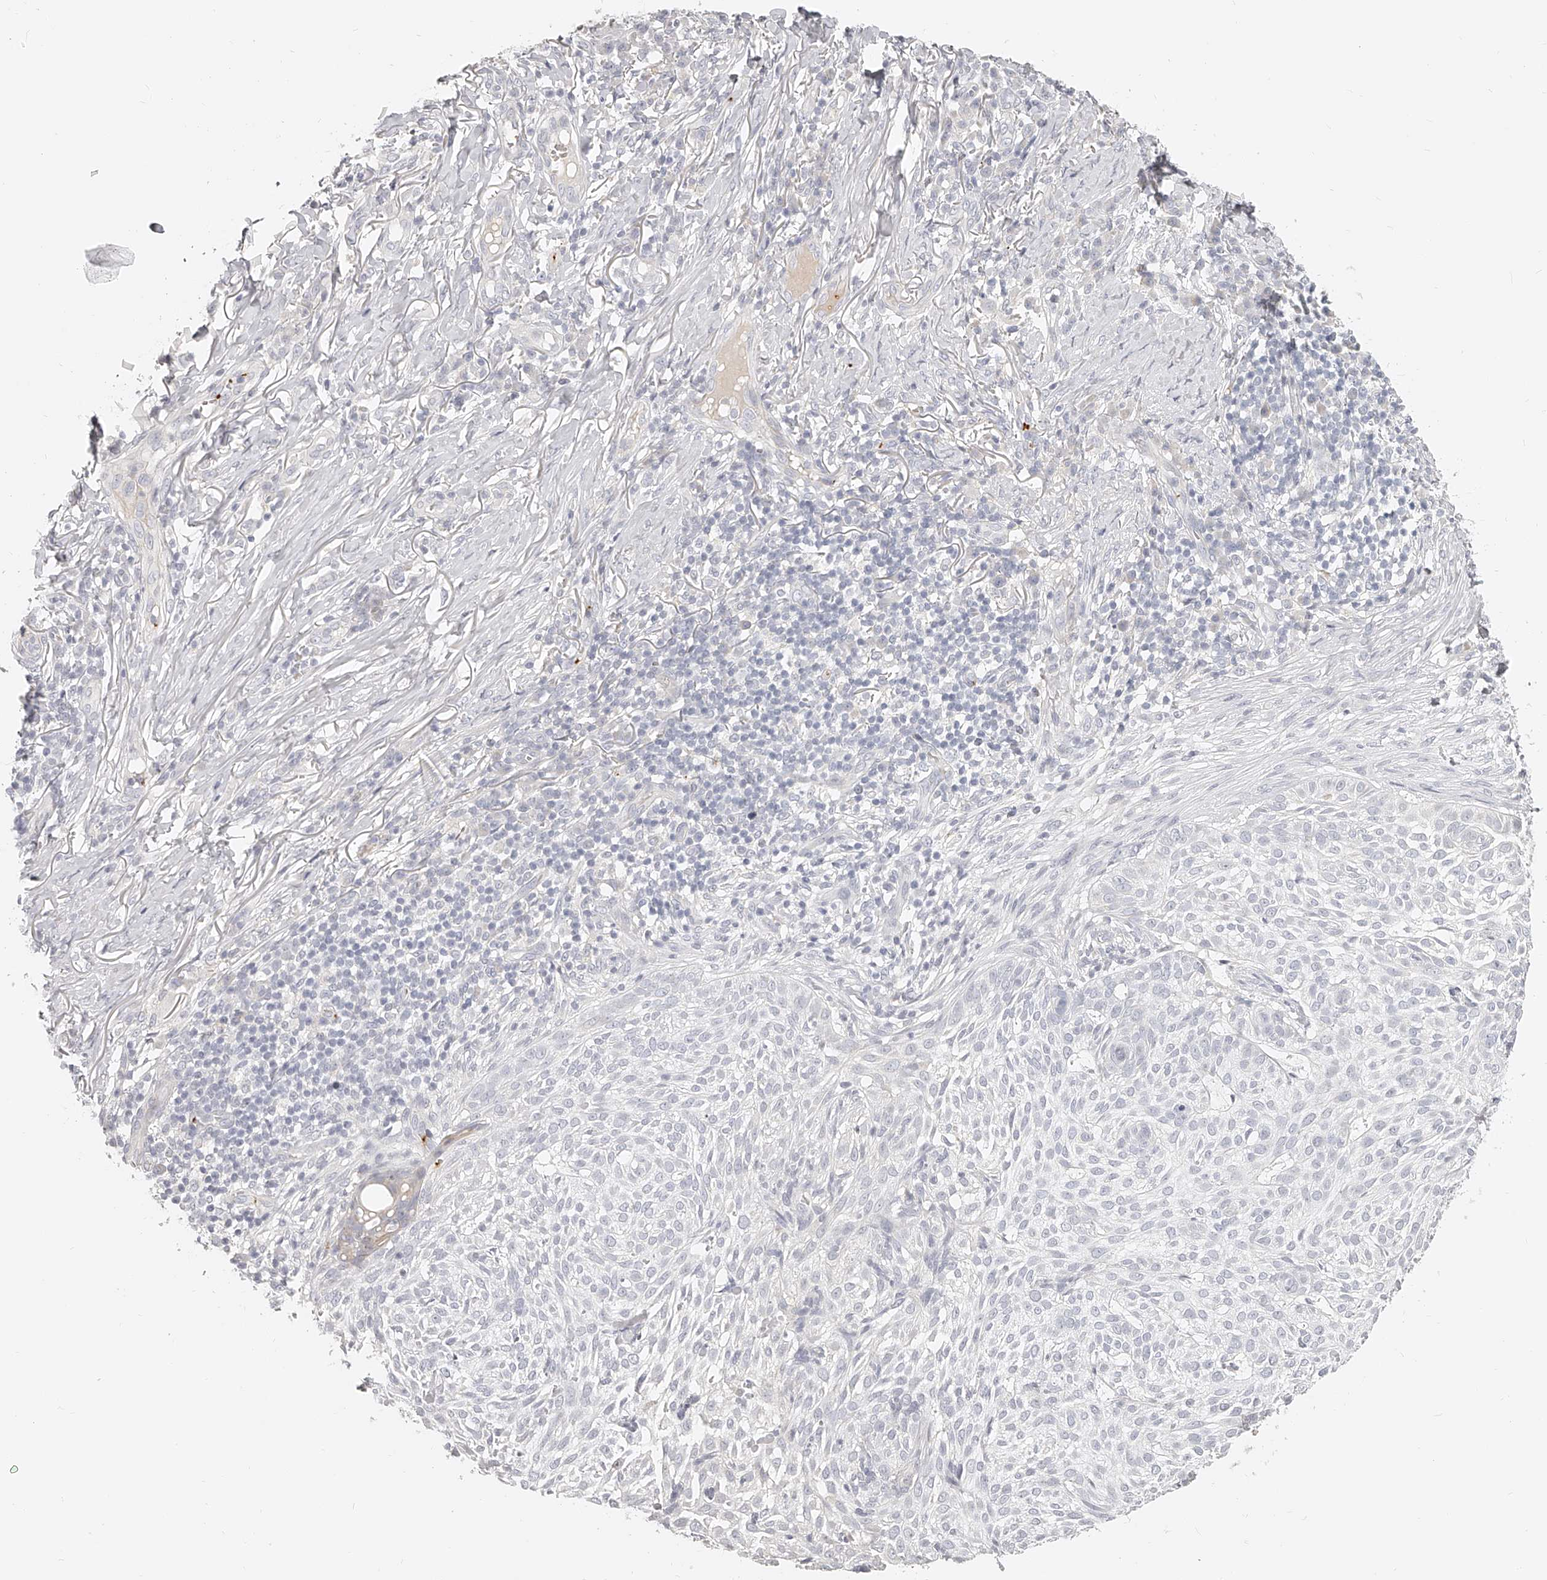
{"staining": {"intensity": "negative", "quantity": "none", "location": "none"}, "tissue": "skin cancer", "cell_type": "Tumor cells", "image_type": "cancer", "snomed": [{"axis": "morphology", "description": "Basal cell carcinoma"}, {"axis": "topography", "description": "Skin"}], "caption": "This is an immunohistochemistry (IHC) photomicrograph of skin basal cell carcinoma. There is no expression in tumor cells.", "gene": "ITGB3", "patient": {"sex": "female", "age": 64}}